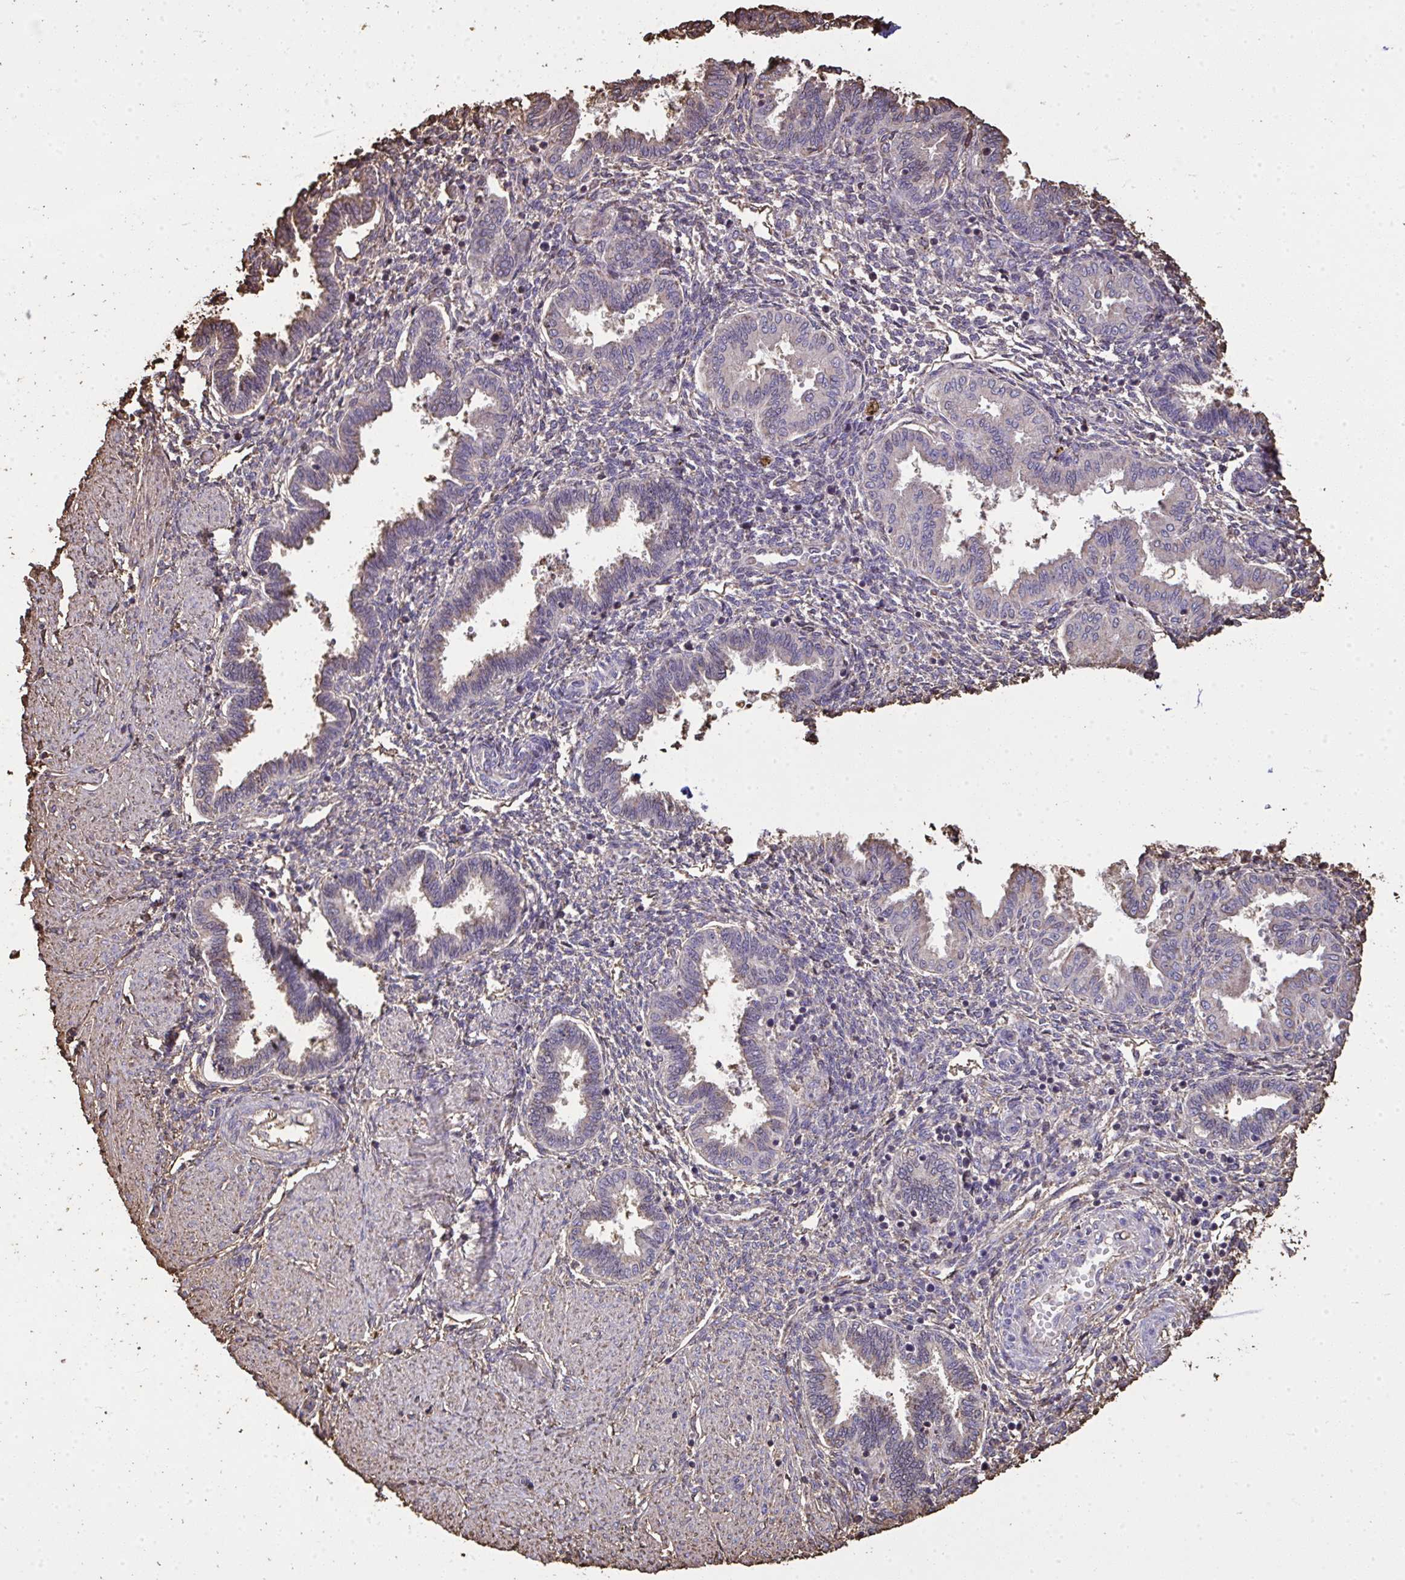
{"staining": {"intensity": "negative", "quantity": "none", "location": "none"}, "tissue": "endometrium", "cell_type": "Cells in endometrial stroma", "image_type": "normal", "snomed": [{"axis": "morphology", "description": "Normal tissue, NOS"}, {"axis": "topography", "description": "Endometrium"}], "caption": "This histopathology image is of benign endometrium stained with immunohistochemistry to label a protein in brown with the nuclei are counter-stained blue. There is no expression in cells in endometrial stroma.", "gene": "ANXA5", "patient": {"sex": "female", "age": 33}}